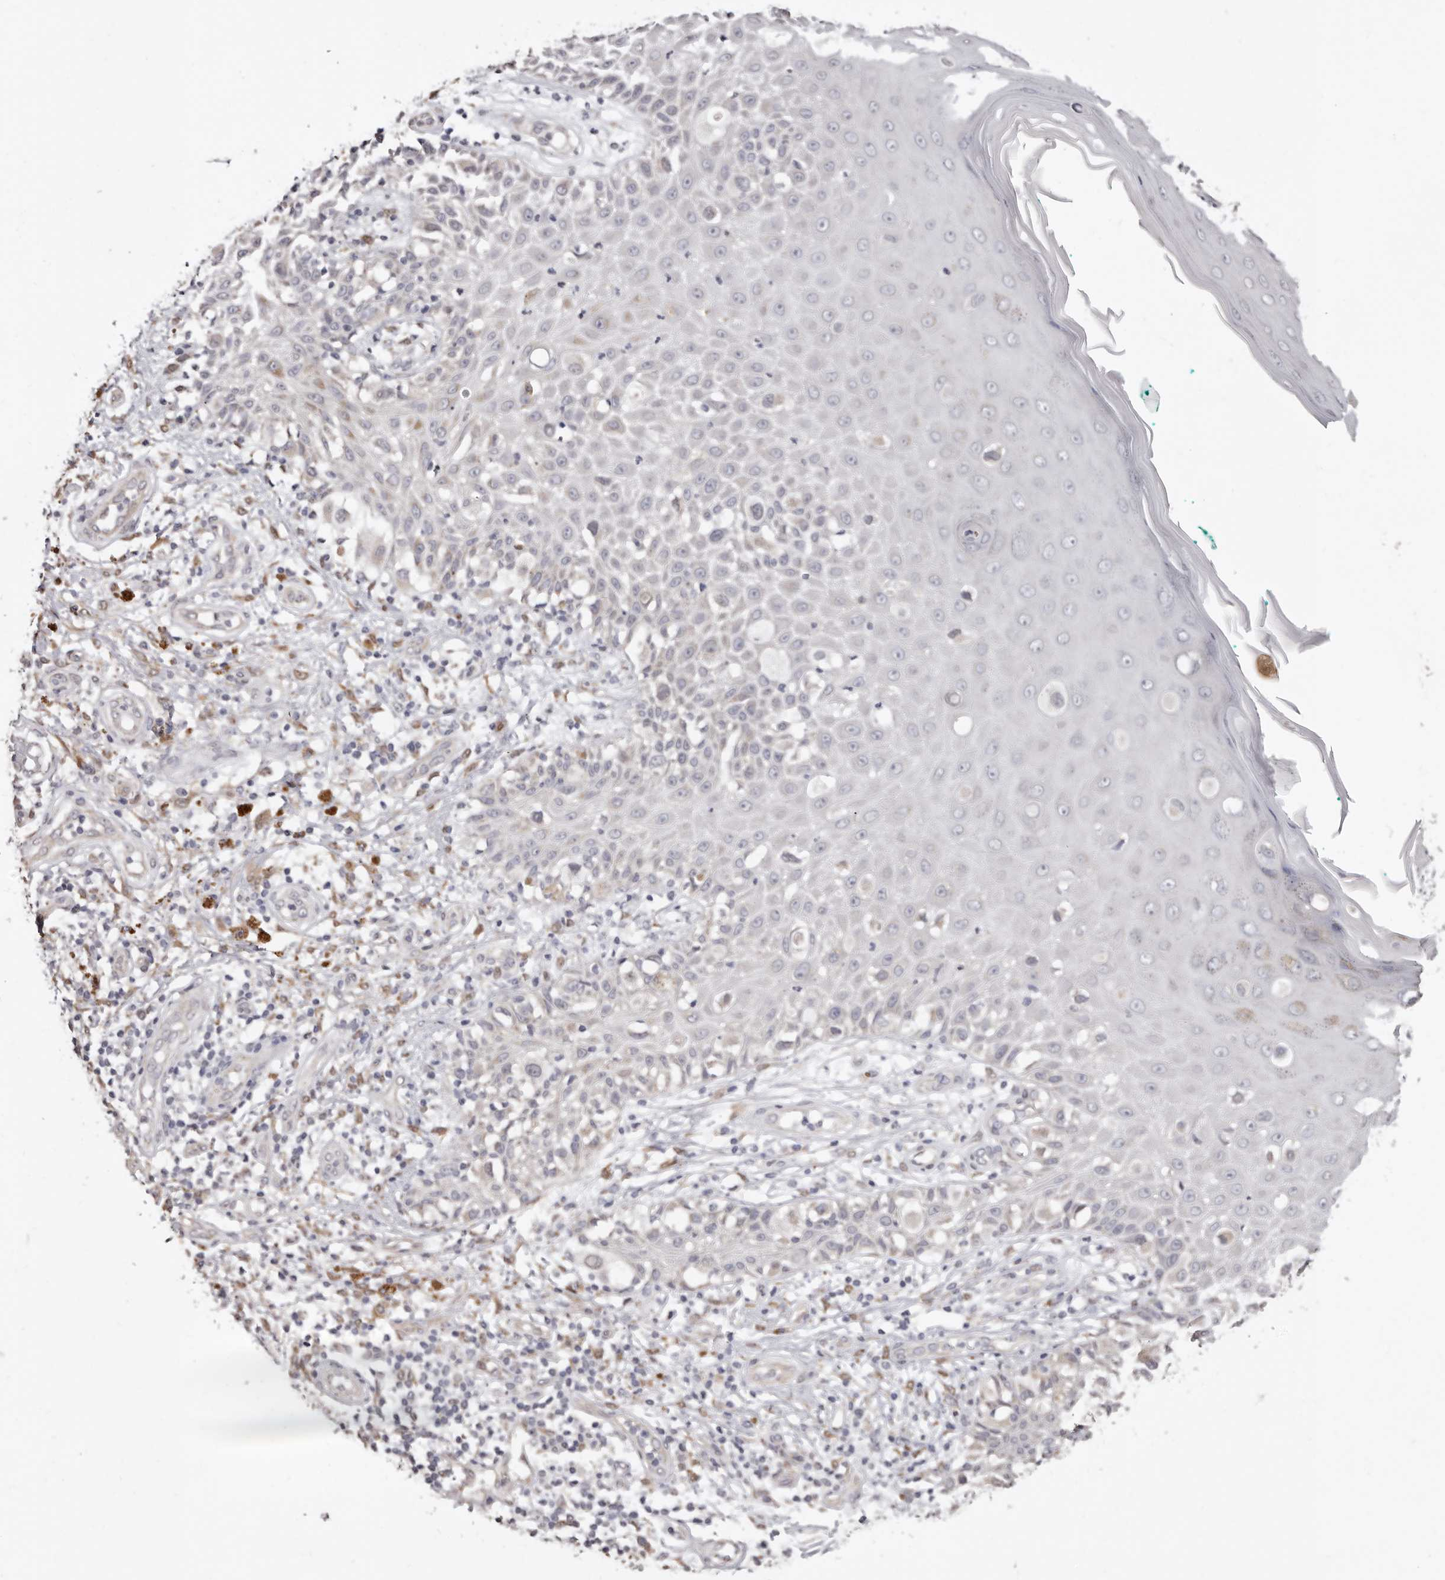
{"staining": {"intensity": "weak", "quantity": "<25%", "location": "nuclear"}, "tissue": "melanoma", "cell_type": "Tumor cells", "image_type": "cancer", "snomed": [{"axis": "morphology", "description": "Malignant melanoma, NOS"}, {"axis": "topography", "description": "Skin"}], "caption": "Tumor cells are negative for brown protein staining in melanoma.", "gene": "KHDRBS2", "patient": {"sex": "female", "age": 81}}